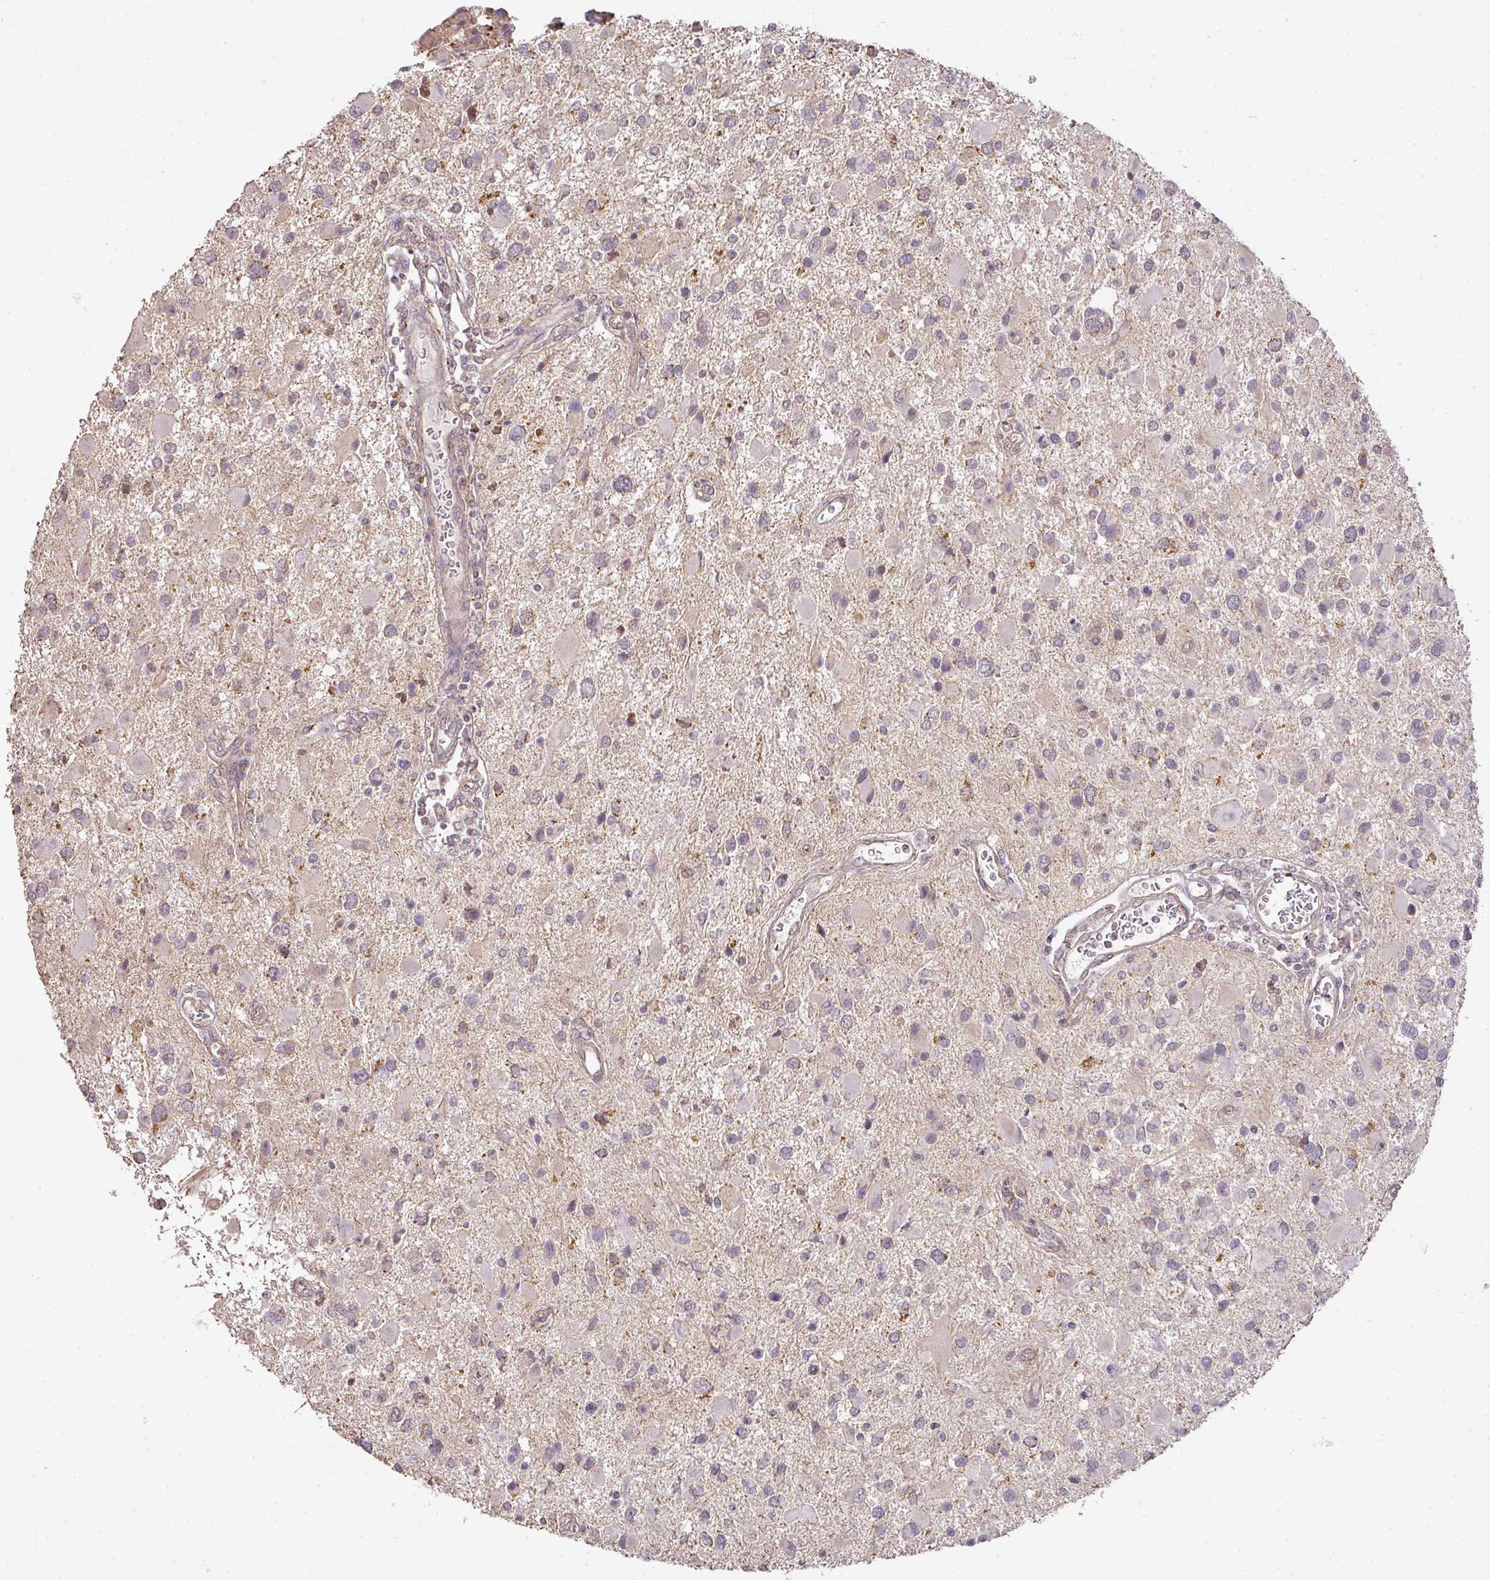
{"staining": {"intensity": "negative", "quantity": "none", "location": "none"}, "tissue": "glioma", "cell_type": "Tumor cells", "image_type": "cancer", "snomed": [{"axis": "morphology", "description": "Glioma, malignant, High grade"}, {"axis": "topography", "description": "Brain"}], "caption": "Image shows no significant protein expression in tumor cells of malignant high-grade glioma.", "gene": "MYOM2", "patient": {"sex": "male", "age": 53}}